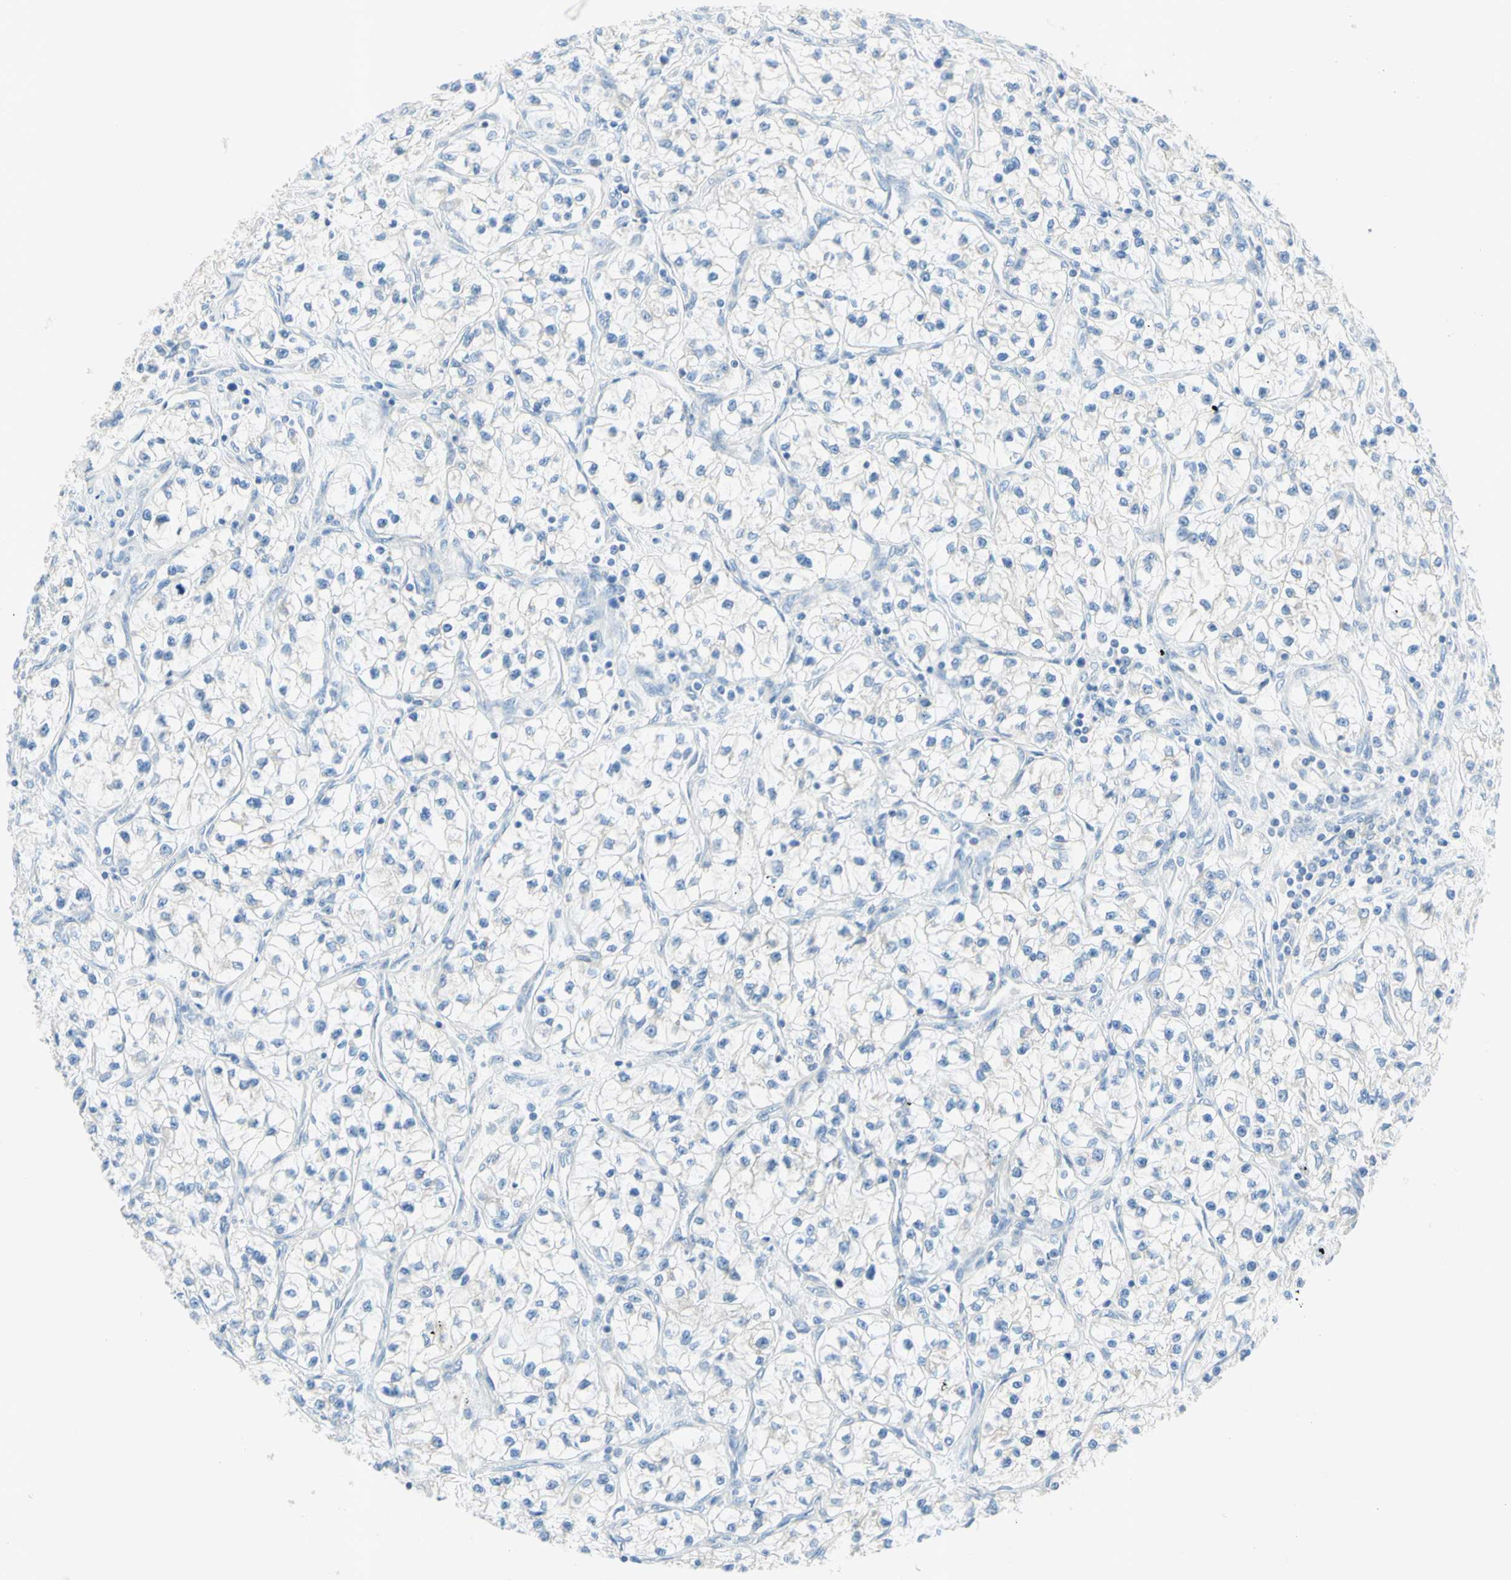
{"staining": {"intensity": "negative", "quantity": "none", "location": "none"}, "tissue": "renal cancer", "cell_type": "Tumor cells", "image_type": "cancer", "snomed": [{"axis": "morphology", "description": "Adenocarcinoma, NOS"}, {"axis": "topography", "description": "Kidney"}], "caption": "Histopathology image shows no protein expression in tumor cells of renal cancer (adenocarcinoma) tissue. (Stains: DAB (3,3'-diaminobenzidine) IHC with hematoxylin counter stain, Microscopy: brightfield microscopy at high magnification).", "gene": "MFF", "patient": {"sex": "female", "age": 57}}